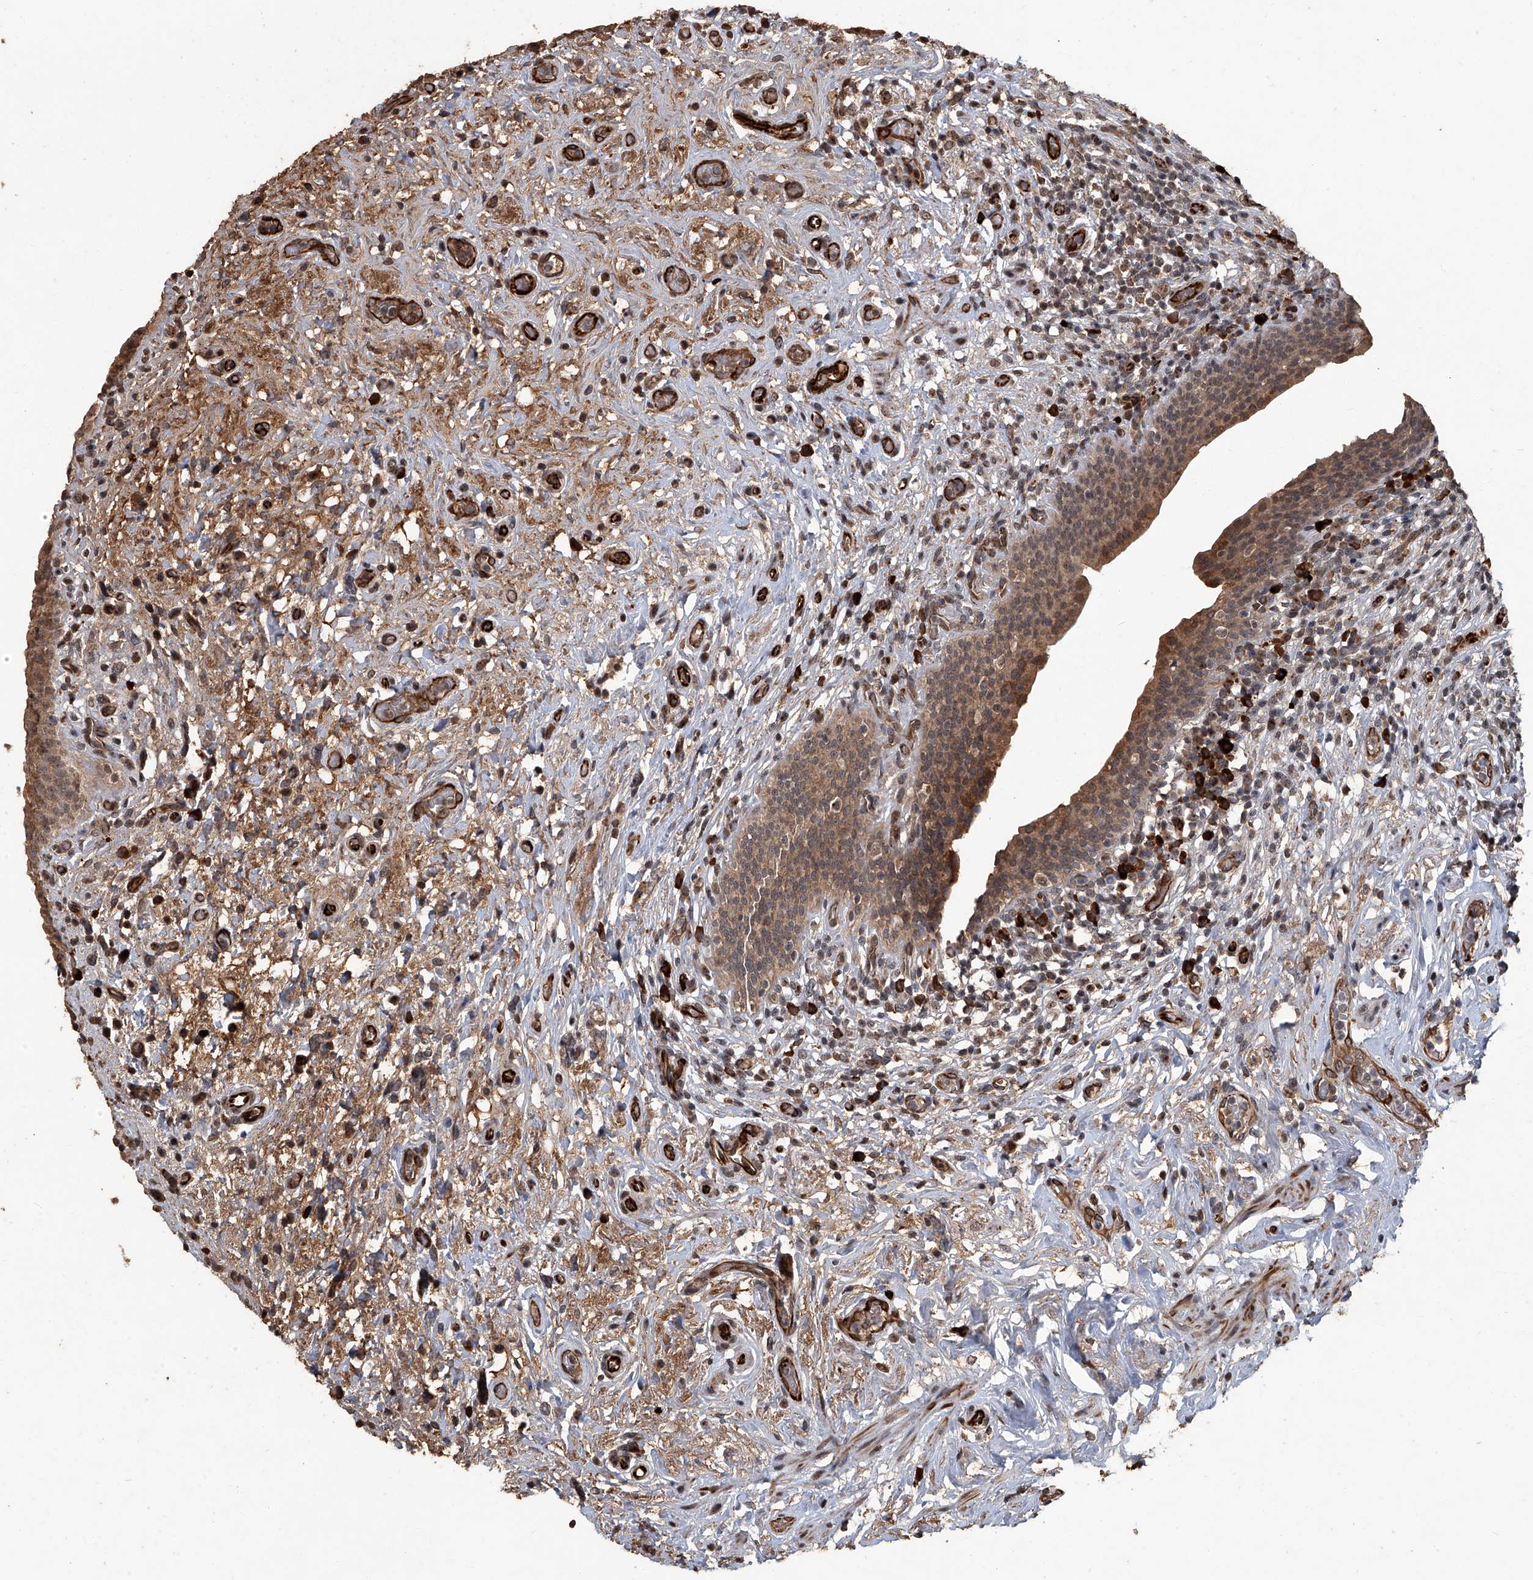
{"staining": {"intensity": "moderate", "quantity": ">75%", "location": "cytoplasmic/membranous"}, "tissue": "urinary bladder", "cell_type": "Urothelial cells", "image_type": "normal", "snomed": [{"axis": "morphology", "description": "Normal tissue, NOS"}, {"axis": "topography", "description": "Urinary bladder"}], "caption": "IHC staining of normal urinary bladder, which reveals medium levels of moderate cytoplasmic/membranous expression in approximately >75% of urothelial cells indicating moderate cytoplasmic/membranous protein staining. The staining was performed using DAB (3,3'-diaminobenzidine) (brown) for protein detection and nuclei were counterstained in hematoxylin (blue).", "gene": "GPR132", "patient": {"sex": "male", "age": 83}}